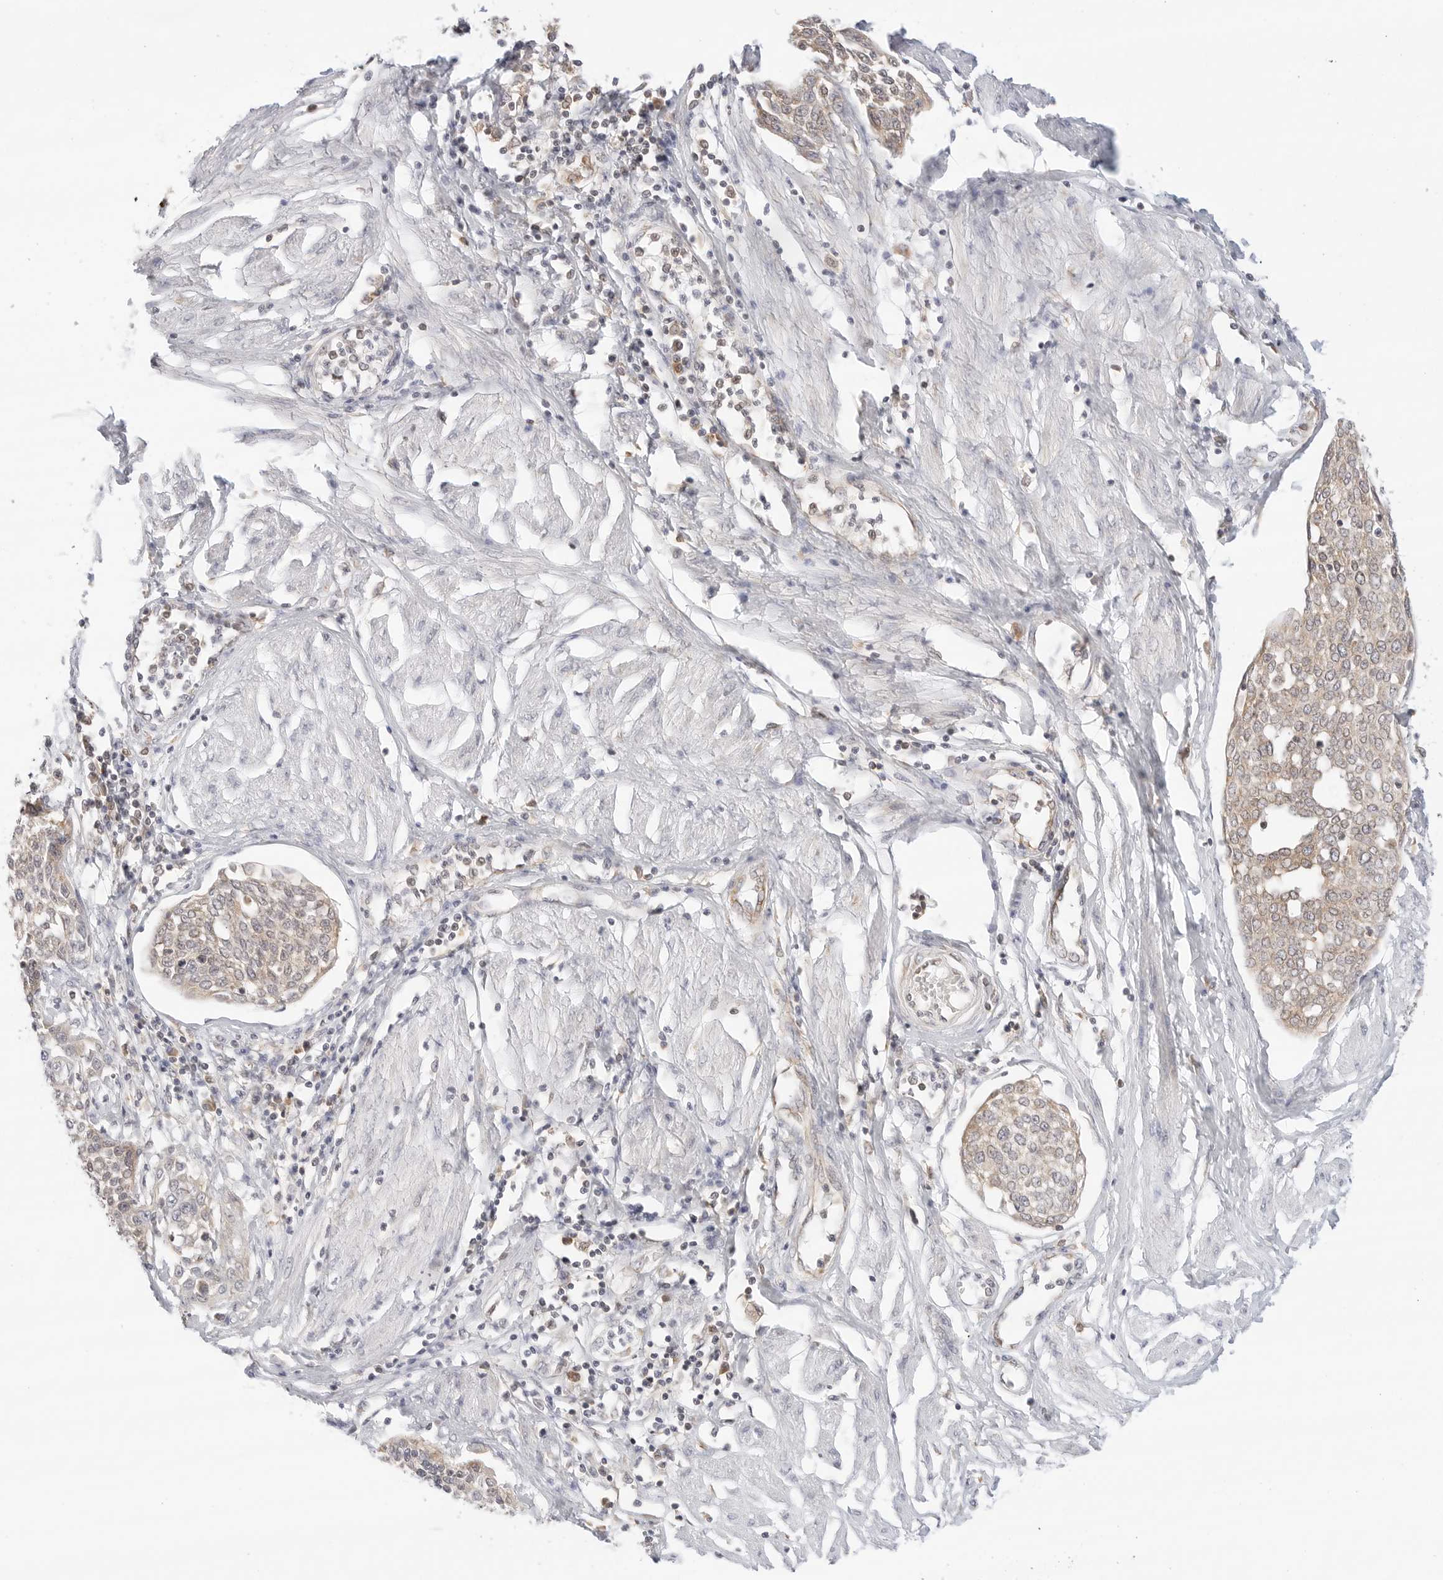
{"staining": {"intensity": "weak", "quantity": ">75%", "location": "cytoplasmic/membranous"}, "tissue": "cervical cancer", "cell_type": "Tumor cells", "image_type": "cancer", "snomed": [{"axis": "morphology", "description": "Squamous cell carcinoma, NOS"}, {"axis": "topography", "description": "Cervix"}], "caption": "The histopathology image displays staining of cervical cancer, revealing weak cytoplasmic/membranous protein expression (brown color) within tumor cells.", "gene": "ERO1B", "patient": {"sex": "female", "age": 34}}